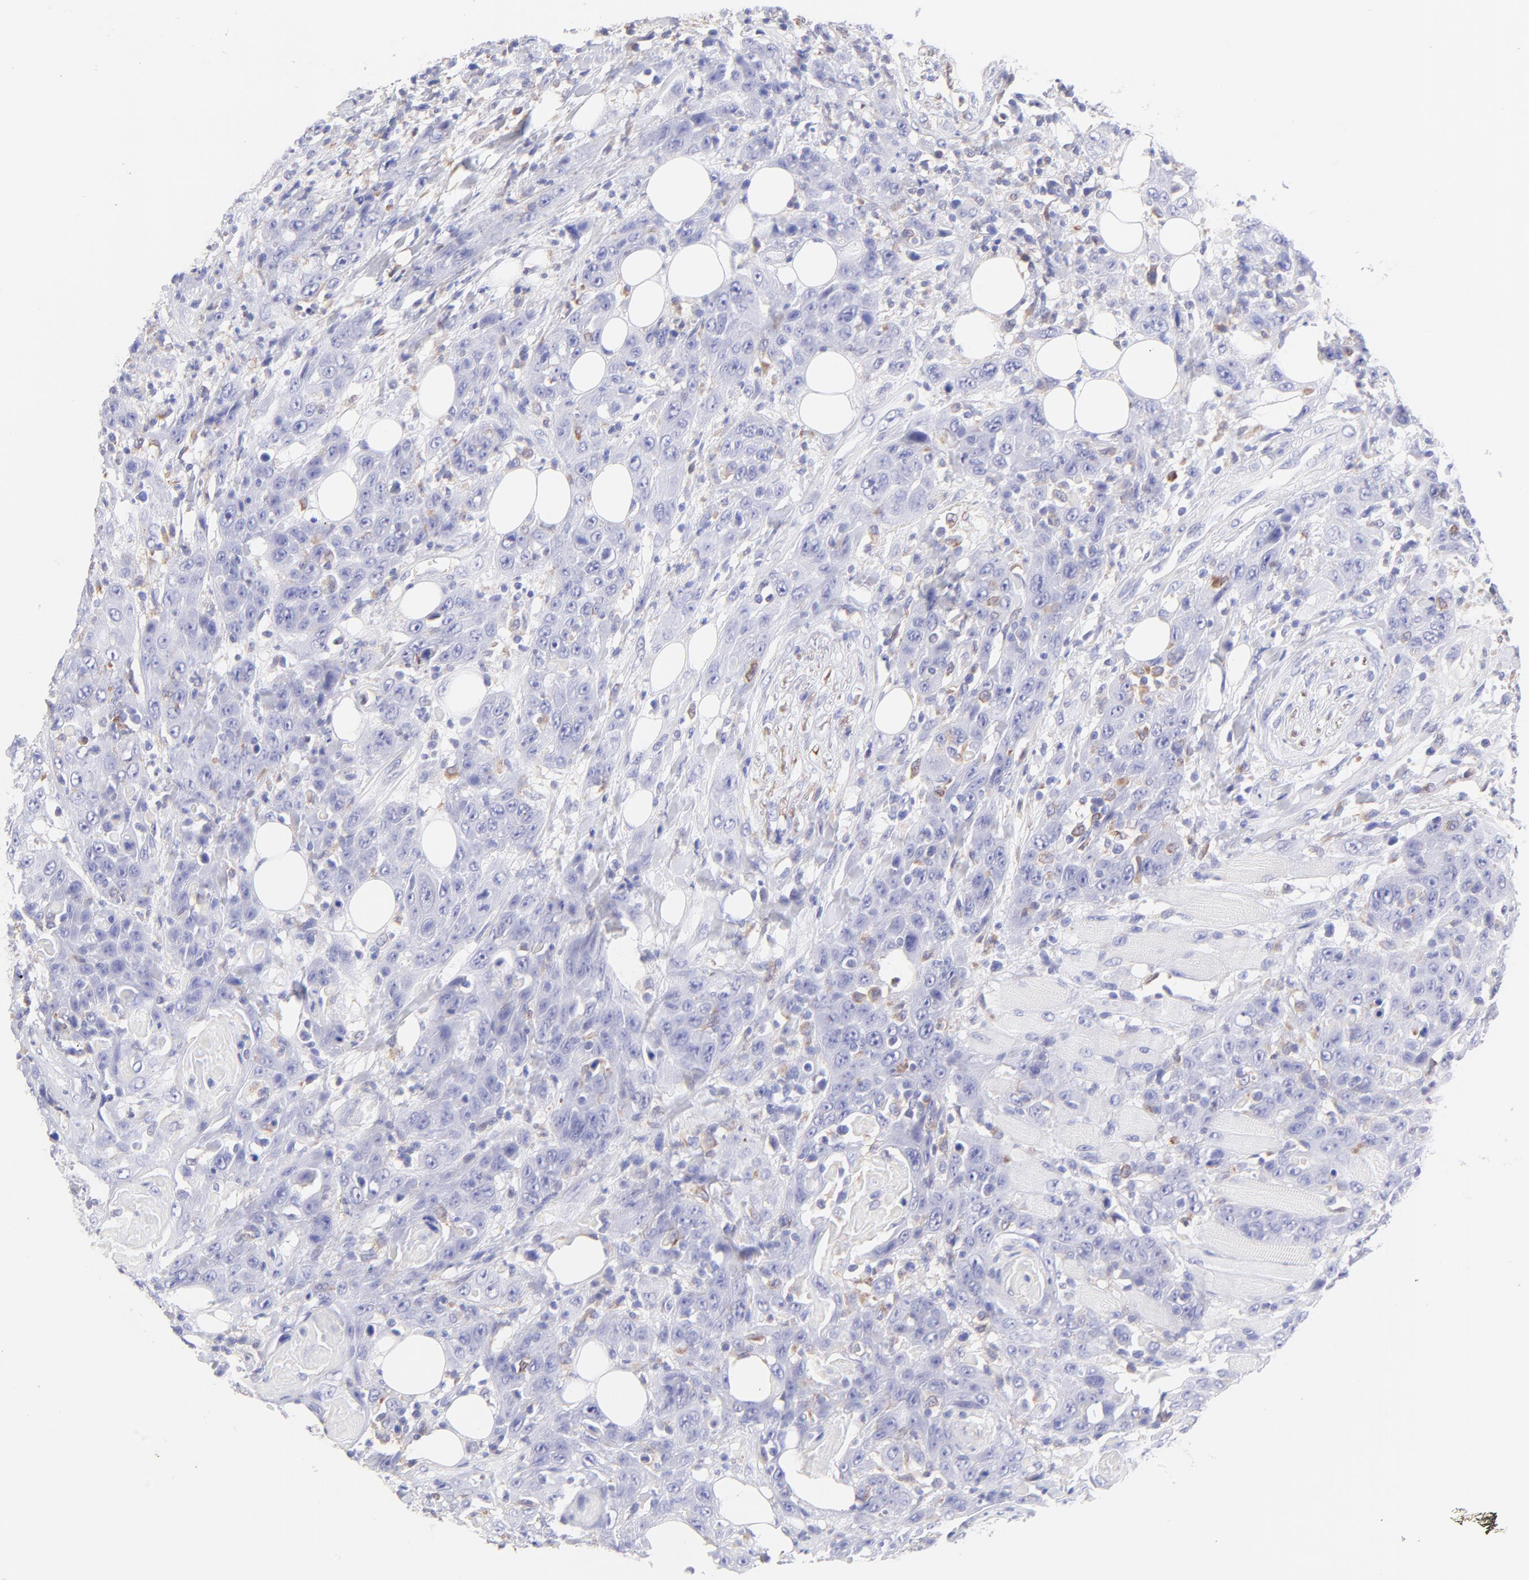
{"staining": {"intensity": "negative", "quantity": "none", "location": "none"}, "tissue": "head and neck cancer", "cell_type": "Tumor cells", "image_type": "cancer", "snomed": [{"axis": "morphology", "description": "Squamous cell carcinoma, NOS"}, {"axis": "topography", "description": "Head-Neck"}], "caption": "DAB immunohistochemical staining of head and neck cancer exhibits no significant expression in tumor cells. (DAB (3,3'-diaminobenzidine) immunohistochemistry with hematoxylin counter stain).", "gene": "IRAG2", "patient": {"sex": "female", "age": 84}}